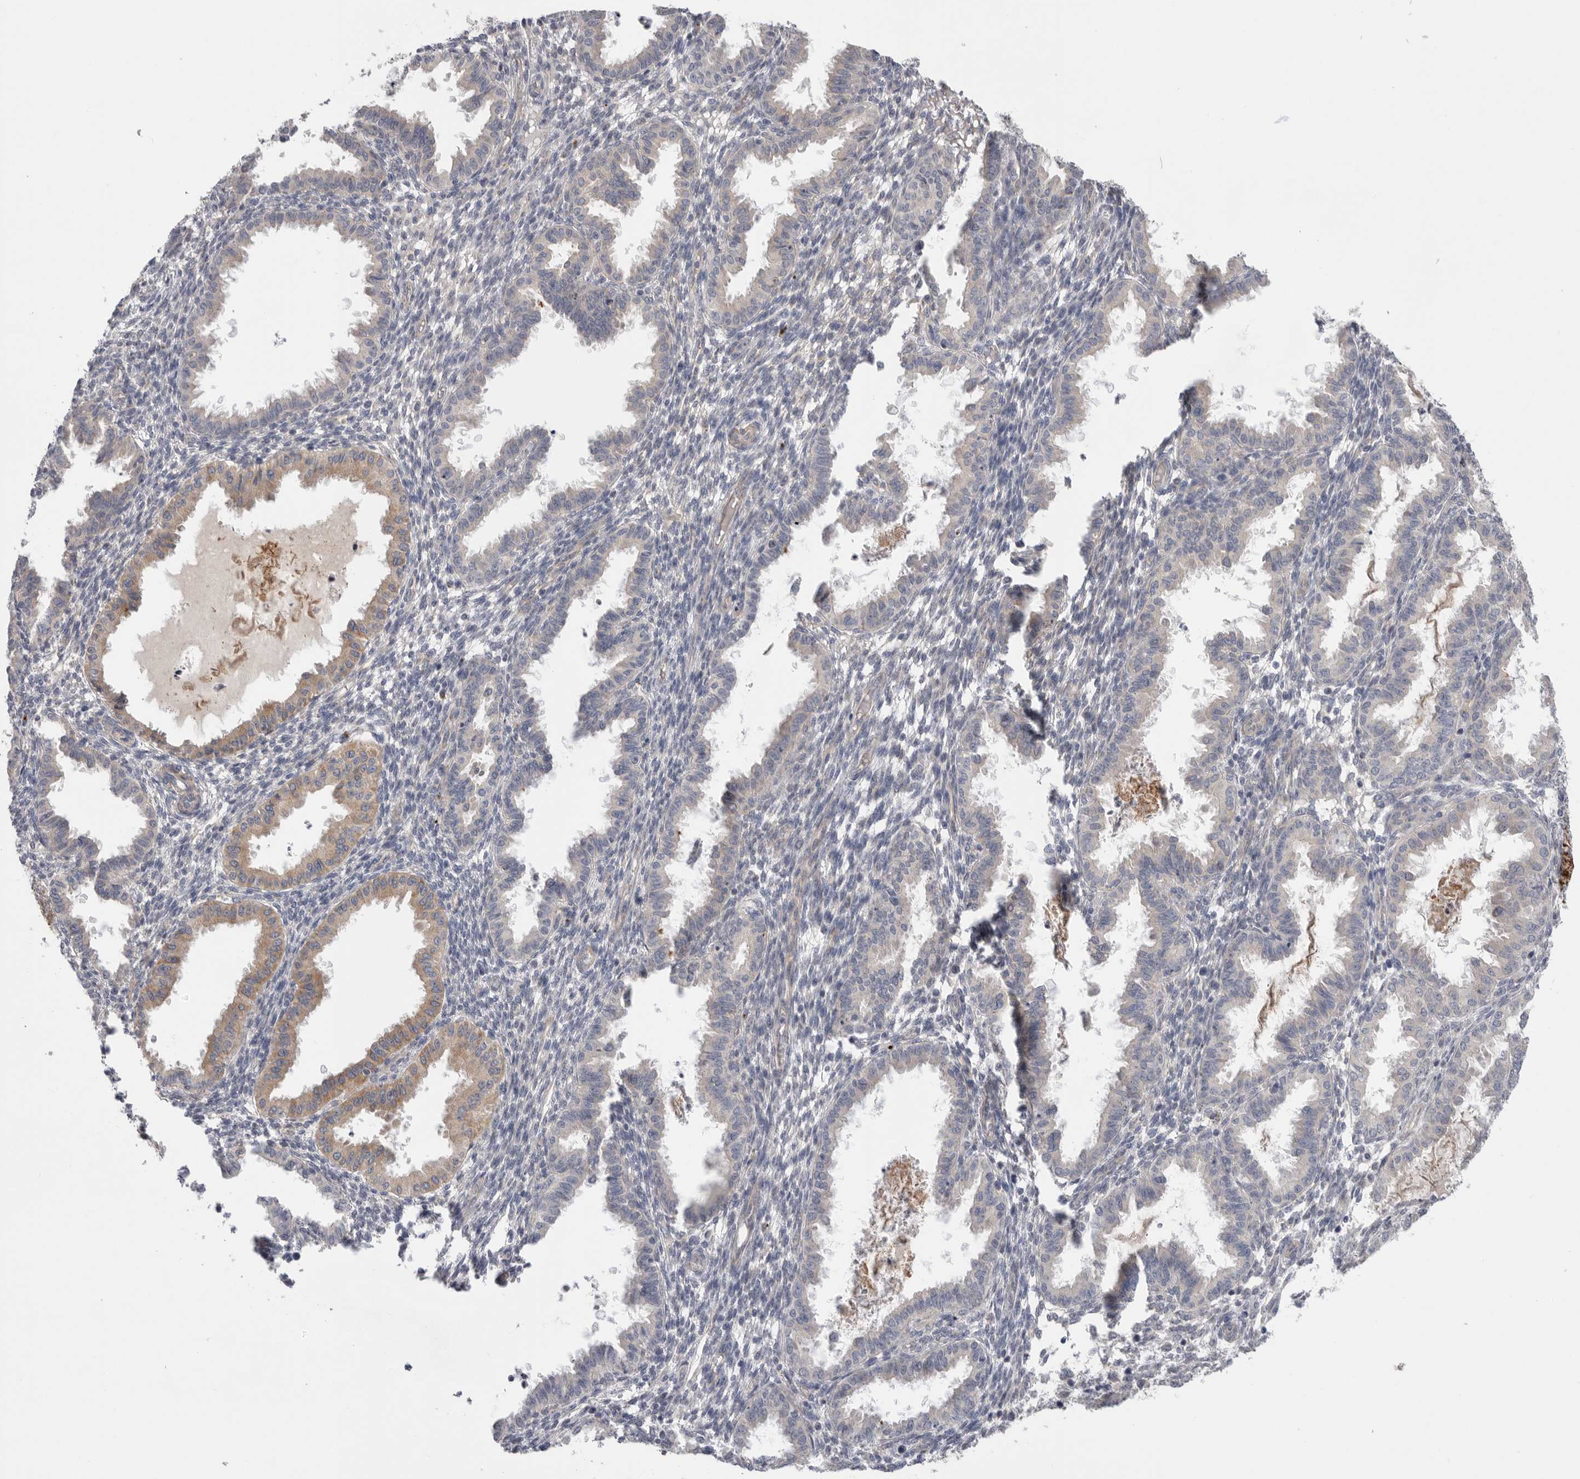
{"staining": {"intensity": "negative", "quantity": "none", "location": "none"}, "tissue": "endometrium", "cell_type": "Cells in endometrial stroma", "image_type": "normal", "snomed": [{"axis": "morphology", "description": "Normal tissue, NOS"}, {"axis": "topography", "description": "Endometrium"}], "caption": "This is a image of immunohistochemistry staining of unremarkable endometrium, which shows no positivity in cells in endometrial stroma. (DAB immunohistochemistry visualized using brightfield microscopy, high magnification).", "gene": "MTFR1L", "patient": {"sex": "female", "age": 33}}